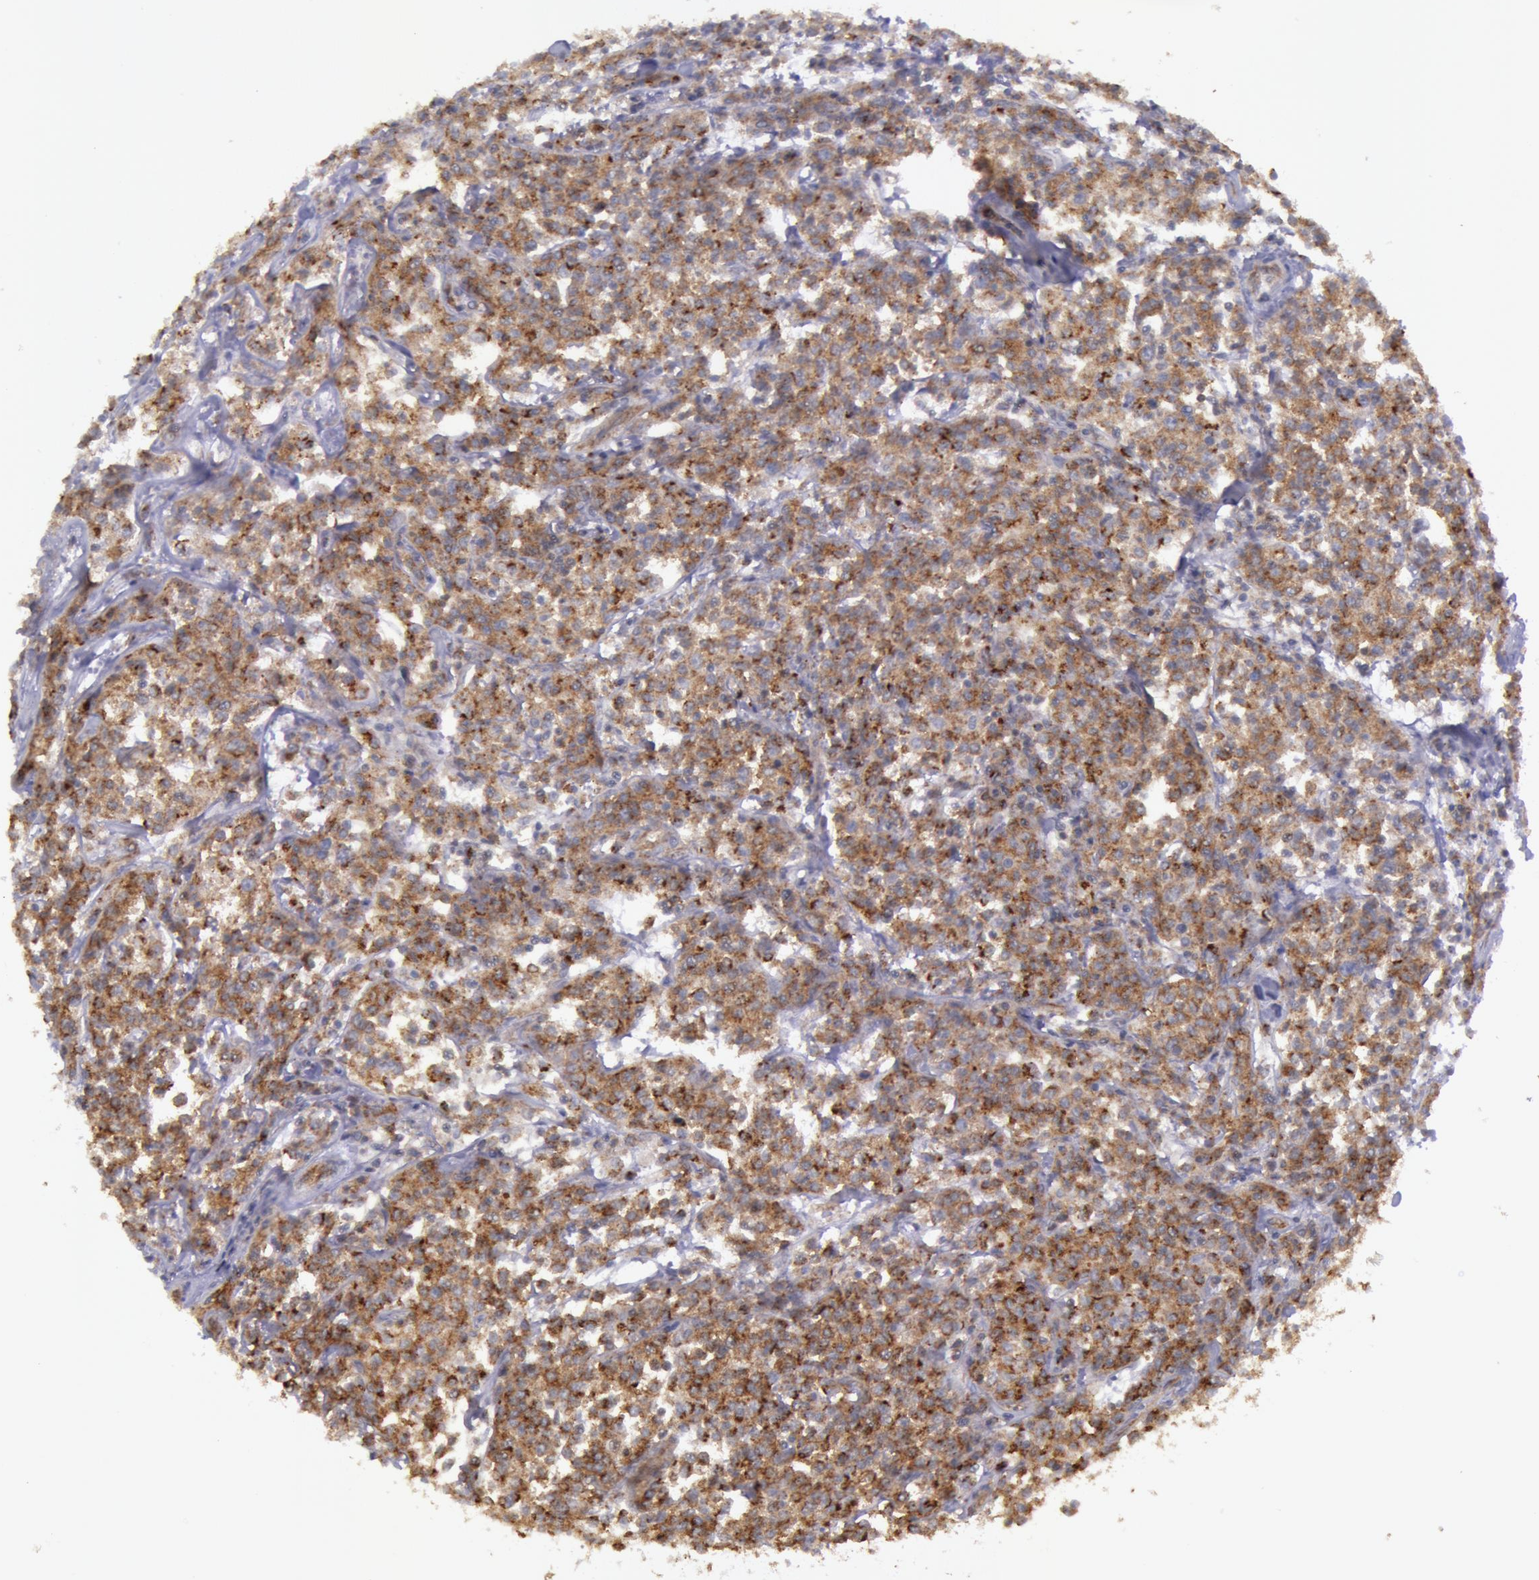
{"staining": {"intensity": "moderate", "quantity": ">75%", "location": "cytoplasmic/membranous"}, "tissue": "lymphoma", "cell_type": "Tumor cells", "image_type": "cancer", "snomed": [{"axis": "morphology", "description": "Malignant lymphoma, non-Hodgkin's type, Low grade"}, {"axis": "topography", "description": "Small intestine"}], "caption": "Lymphoma stained with a brown dye reveals moderate cytoplasmic/membranous positive staining in approximately >75% of tumor cells.", "gene": "FLOT2", "patient": {"sex": "female", "age": 59}}